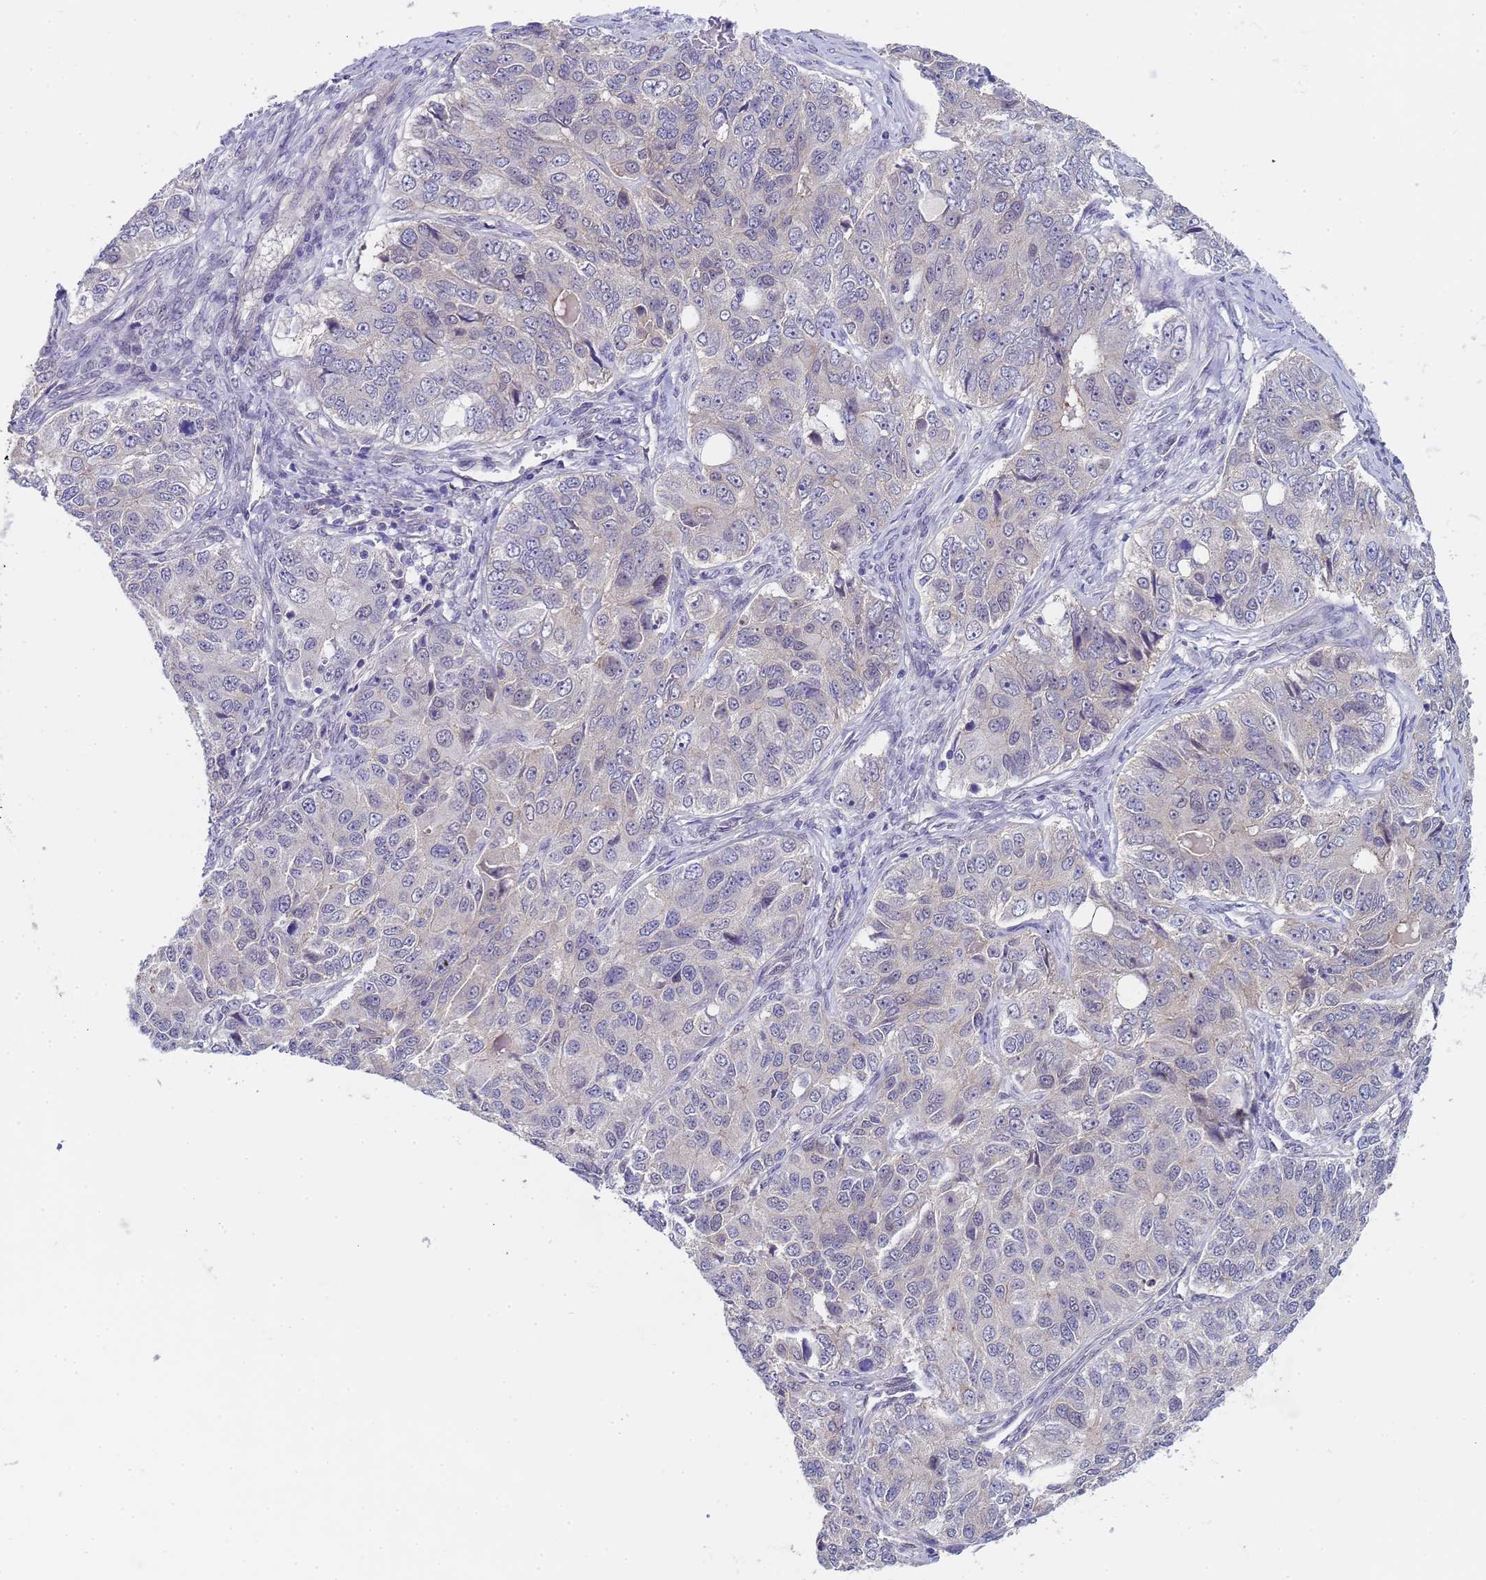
{"staining": {"intensity": "negative", "quantity": "none", "location": "none"}, "tissue": "ovarian cancer", "cell_type": "Tumor cells", "image_type": "cancer", "snomed": [{"axis": "morphology", "description": "Carcinoma, endometroid"}, {"axis": "topography", "description": "Ovary"}], "caption": "There is no significant positivity in tumor cells of endometroid carcinoma (ovarian).", "gene": "TRMT10A", "patient": {"sex": "female", "age": 51}}